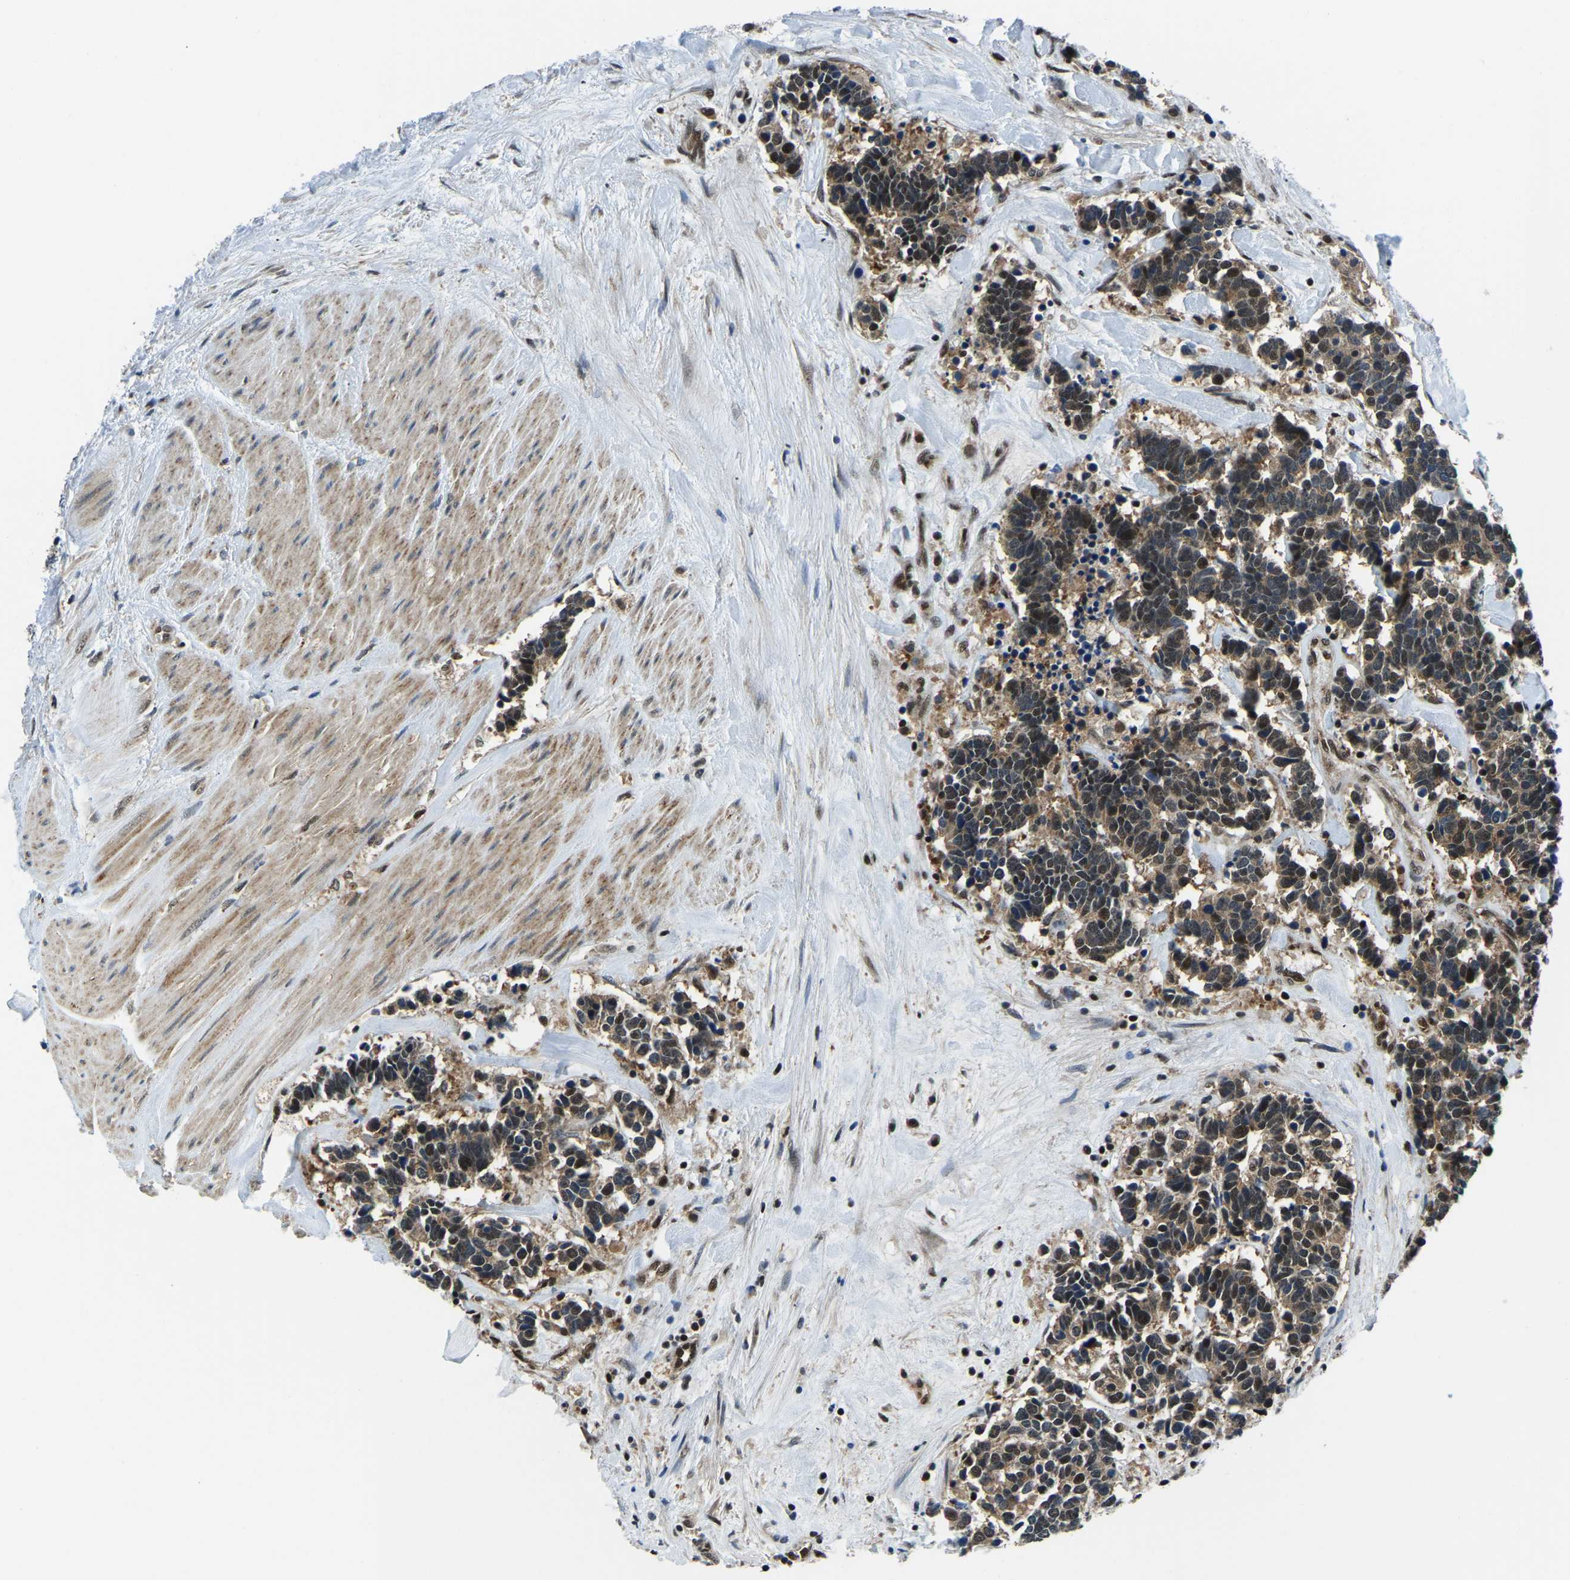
{"staining": {"intensity": "moderate", "quantity": ">75%", "location": "cytoplasmic/membranous,nuclear"}, "tissue": "carcinoid", "cell_type": "Tumor cells", "image_type": "cancer", "snomed": [{"axis": "morphology", "description": "Carcinoma, NOS"}, {"axis": "morphology", "description": "Carcinoid, malignant, NOS"}, {"axis": "topography", "description": "Urinary bladder"}], "caption": "Human carcinoma stained for a protein (brown) exhibits moderate cytoplasmic/membranous and nuclear positive staining in approximately >75% of tumor cells.", "gene": "DFFA", "patient": {"sex": "male", "age": 57}}